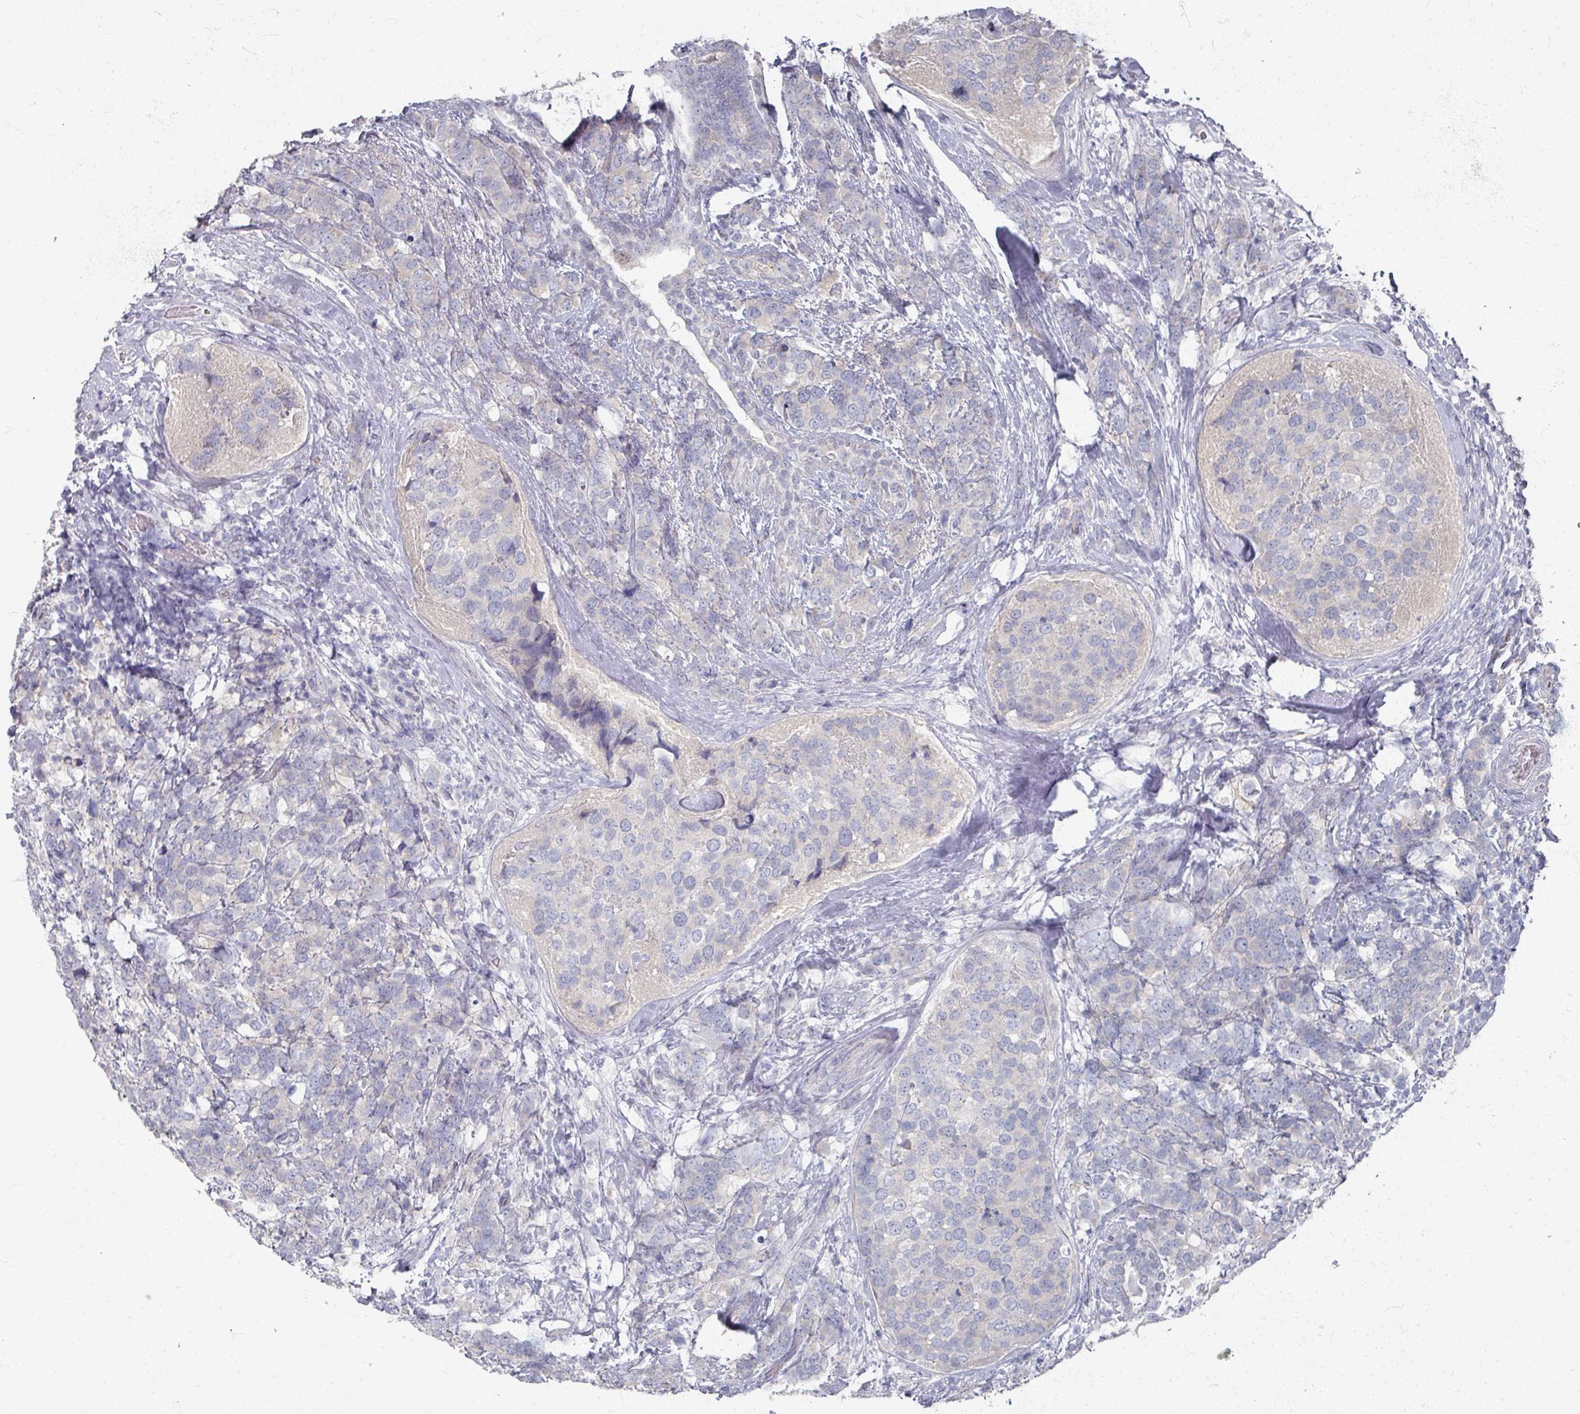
{"staining": {"intensity": "negative", "quantity": "none", "location": "none"}, "tissue": "breast cancer", "cell_type": "Tumor cells", "image_type": "cancer", "snomed": [{"axis": "morphology", "description": "Lobular carcinoma"}, {"axis": "topography", "description": "Breast"}], "caption": "Immunohistochemistry of lobular carcinoma (breast) reveals no positivity in tumor cells. The staining is performed using DAB brown chromogen with nuclei counter-stained in using hematoxylin.", "gene": "TTYH3", "patient": {"sex": "female", "age": 59}}